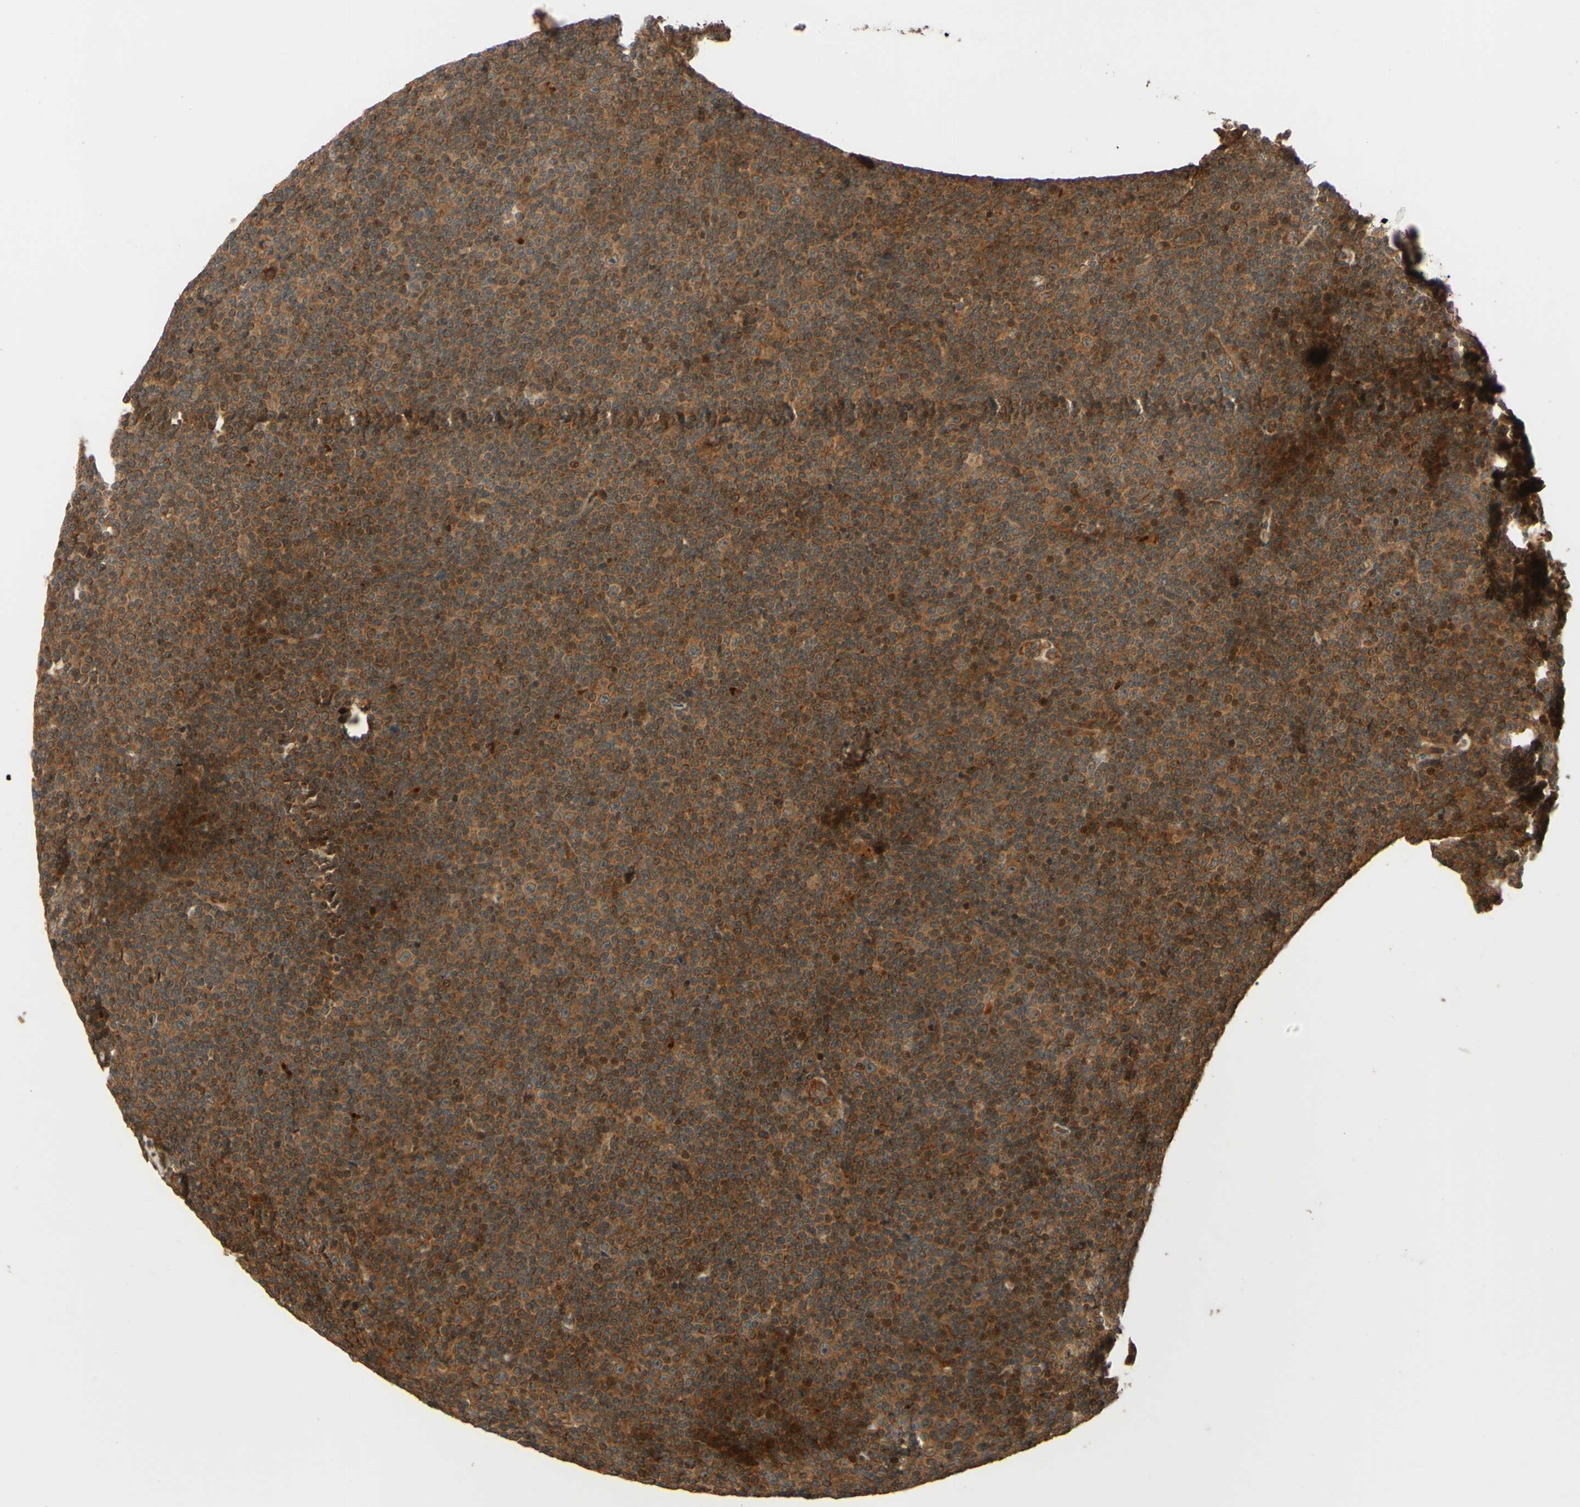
{"staining": {"intensity": "moderate", "quantity": ">75%", "location": "cytoplasmic/membranous,nuclear"}, "tissue": "lymphoma", "cell_type": "Tumor cells", "image_type": "cancer", "snomed": [{"axis": "morphology", "description": "Malignant lymphoma, non-Hodgkin's type, Low grade"}, {"axis": "topography", "description": "Lymph node"}], "caption": "Immunohistochemical staining of human low-grade malignant lymphoma, non-Hodgkin's type displays medium levels of moderate cytoplasmic/membranous and nuclear protein positivity in approximately >75% of tumor cells.", "gene": "RNF19A", "patient": {"sex": "female", "age": 67}}